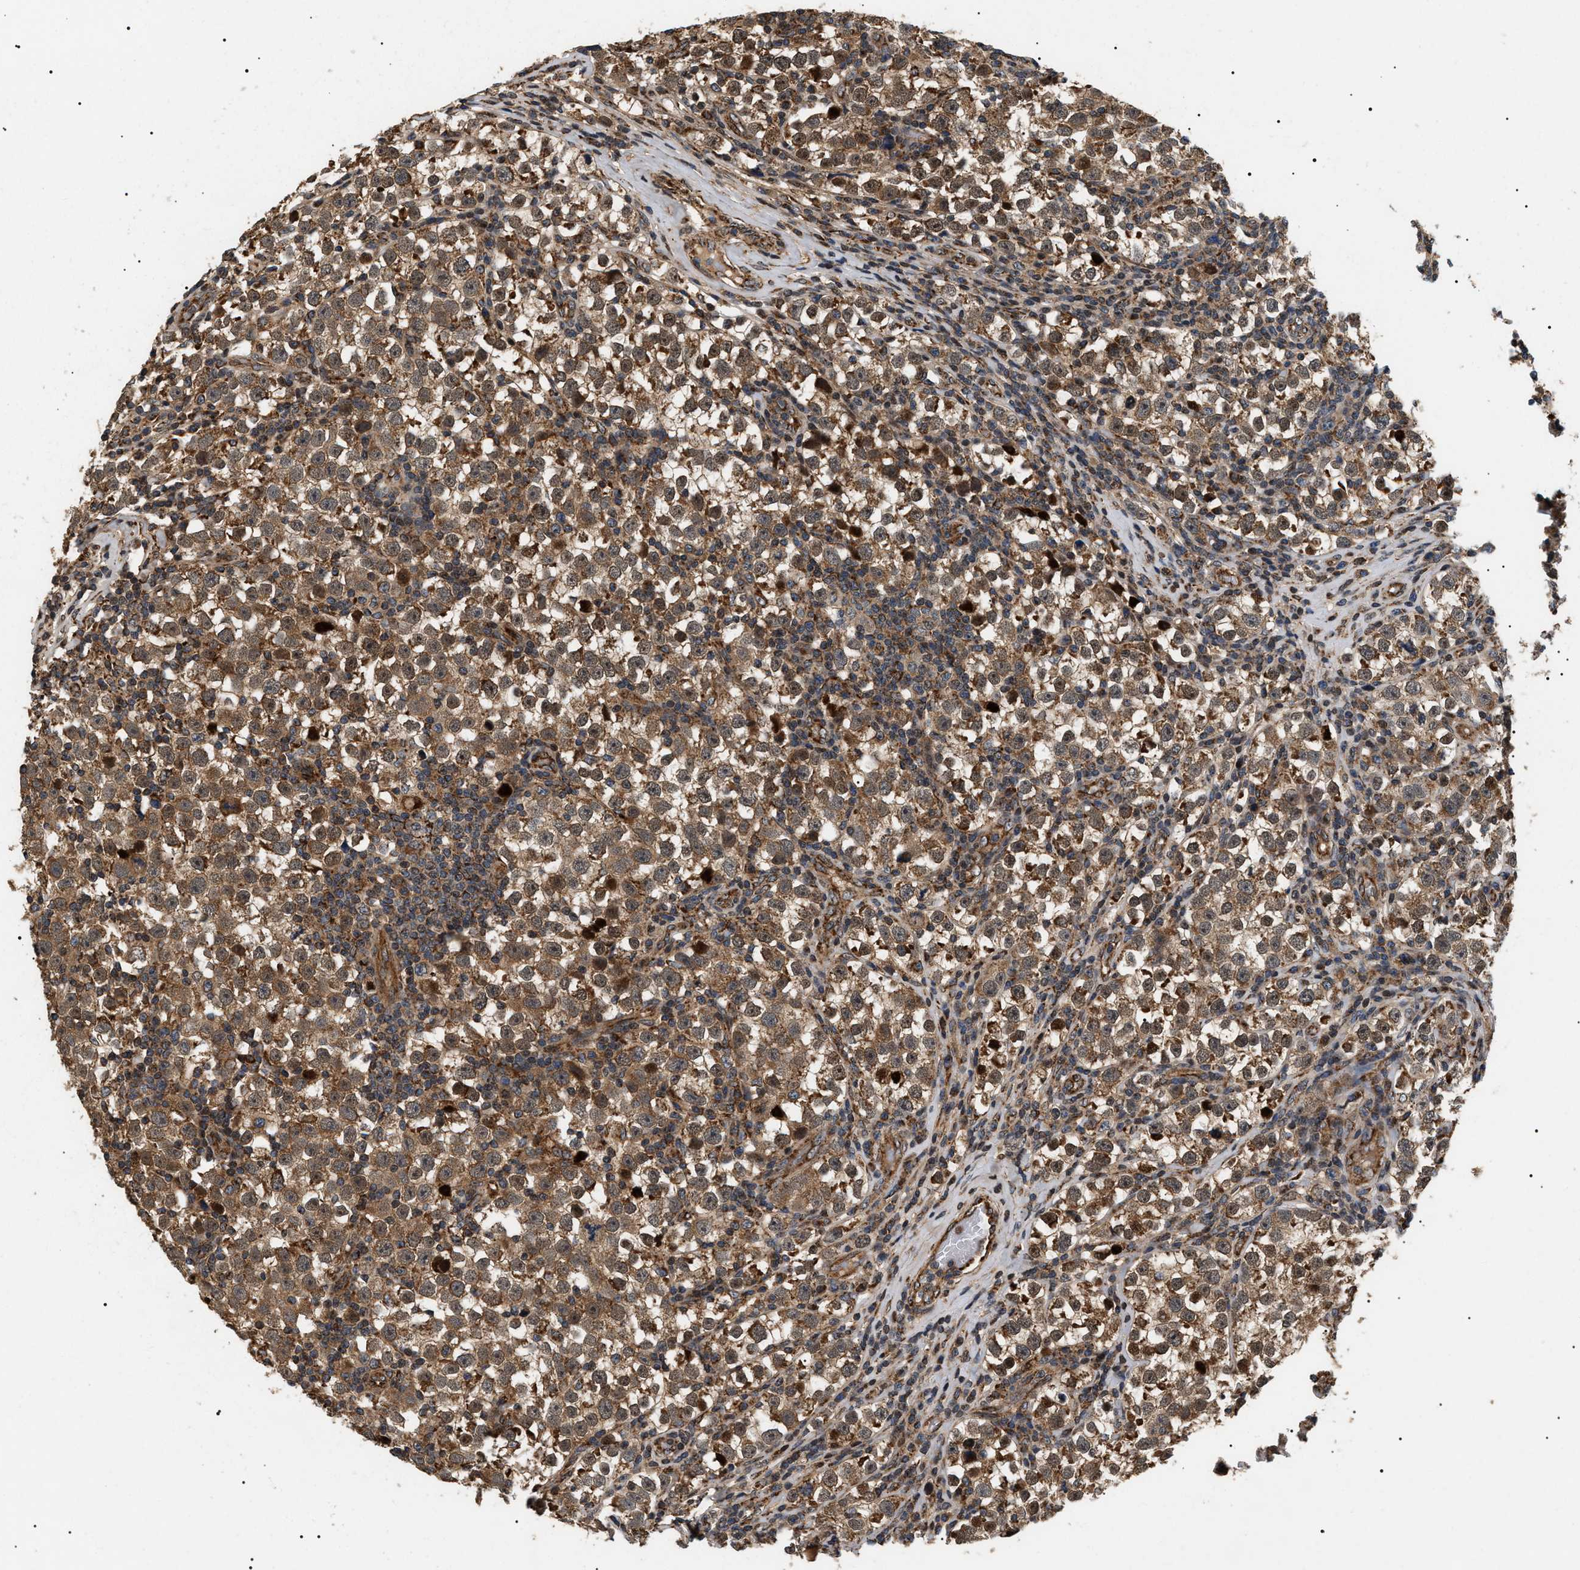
{"staining": {"intensity": "moderate", "quantity": ">75%", "location": "cytoplasmic/membranous,nuclear"}, "tissue": "testis cancer", "cell_type": "Tumor cells", "image_type": "cancer", "snomed": [{"axis": "morphology", "description": "Normal tissue, NOS"}, {"axis": "morphology", "description": "Seminoma, NOS"}, {"axis": "topography", "description": "Testis"}], "caption": "Immunohistochemical staining of seminoma (testis) shows medium levels of moderate cytoplasmic/membranous and nuclear positivity in approximately >75% of tumor cells.", "gene": "ZBTB26", "patient": {"sex": "male", "age": 43}}